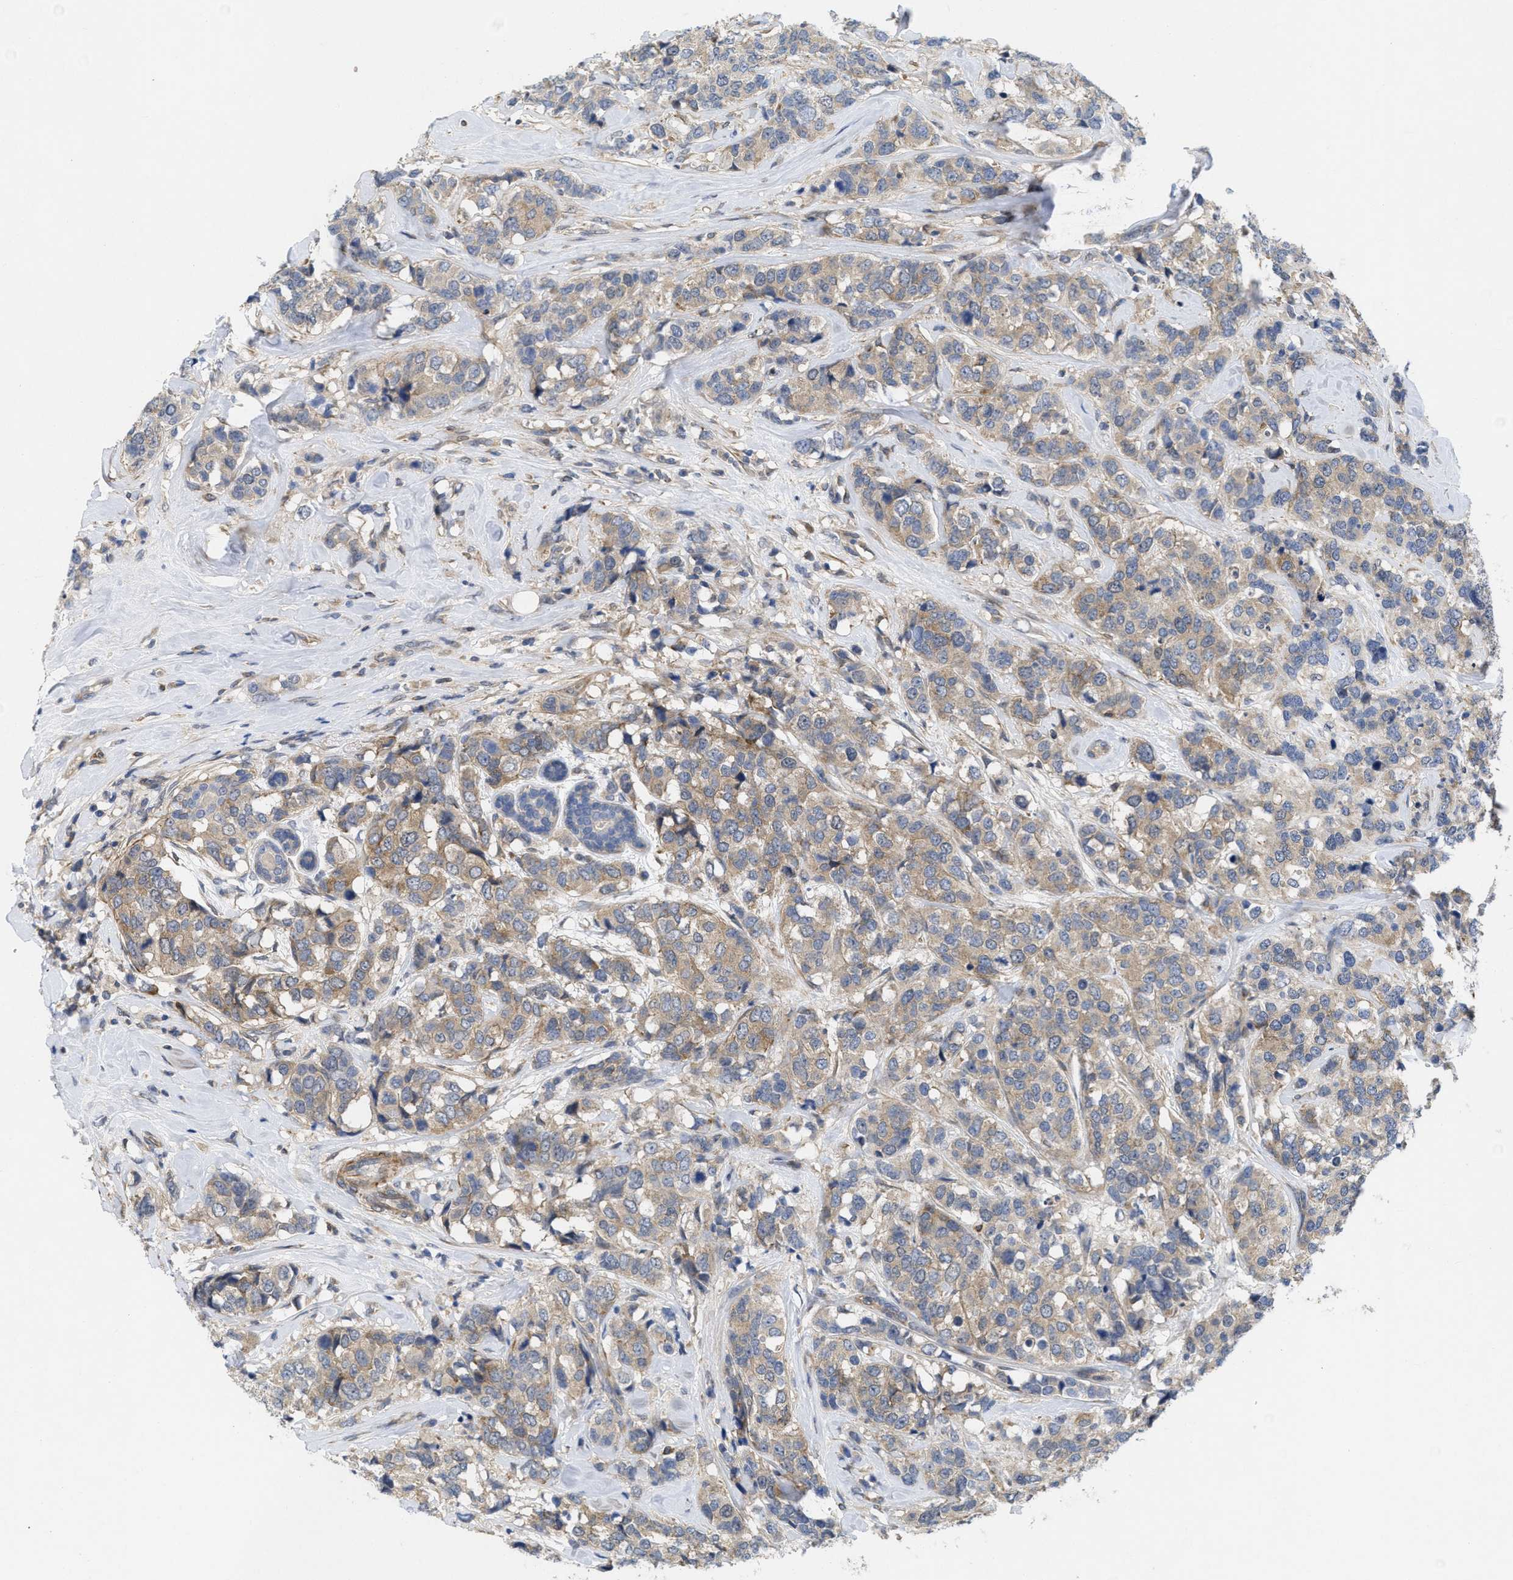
{"staining": {"intensity": "weak", "quantity": ">75%", "location": "cytoplasmic/membranous"}, "tissue": "breast cancer", "cell_type": "Tumor cells", "image_type": "cancer", "snomed": [{"axis": "morphology", "description": "Lobular carcinoma"}, {"axis": "topography", "description": "Breast"}], "caption": "Immunohistochemical staining of breast cancer (lobular carcinoma) displays low levels of weak cytoplasmic/membranous protein staining in about >75% of tumor cells.", "gene": "ARHGEF26", "patient": {"sex": "female", "age": 59}}